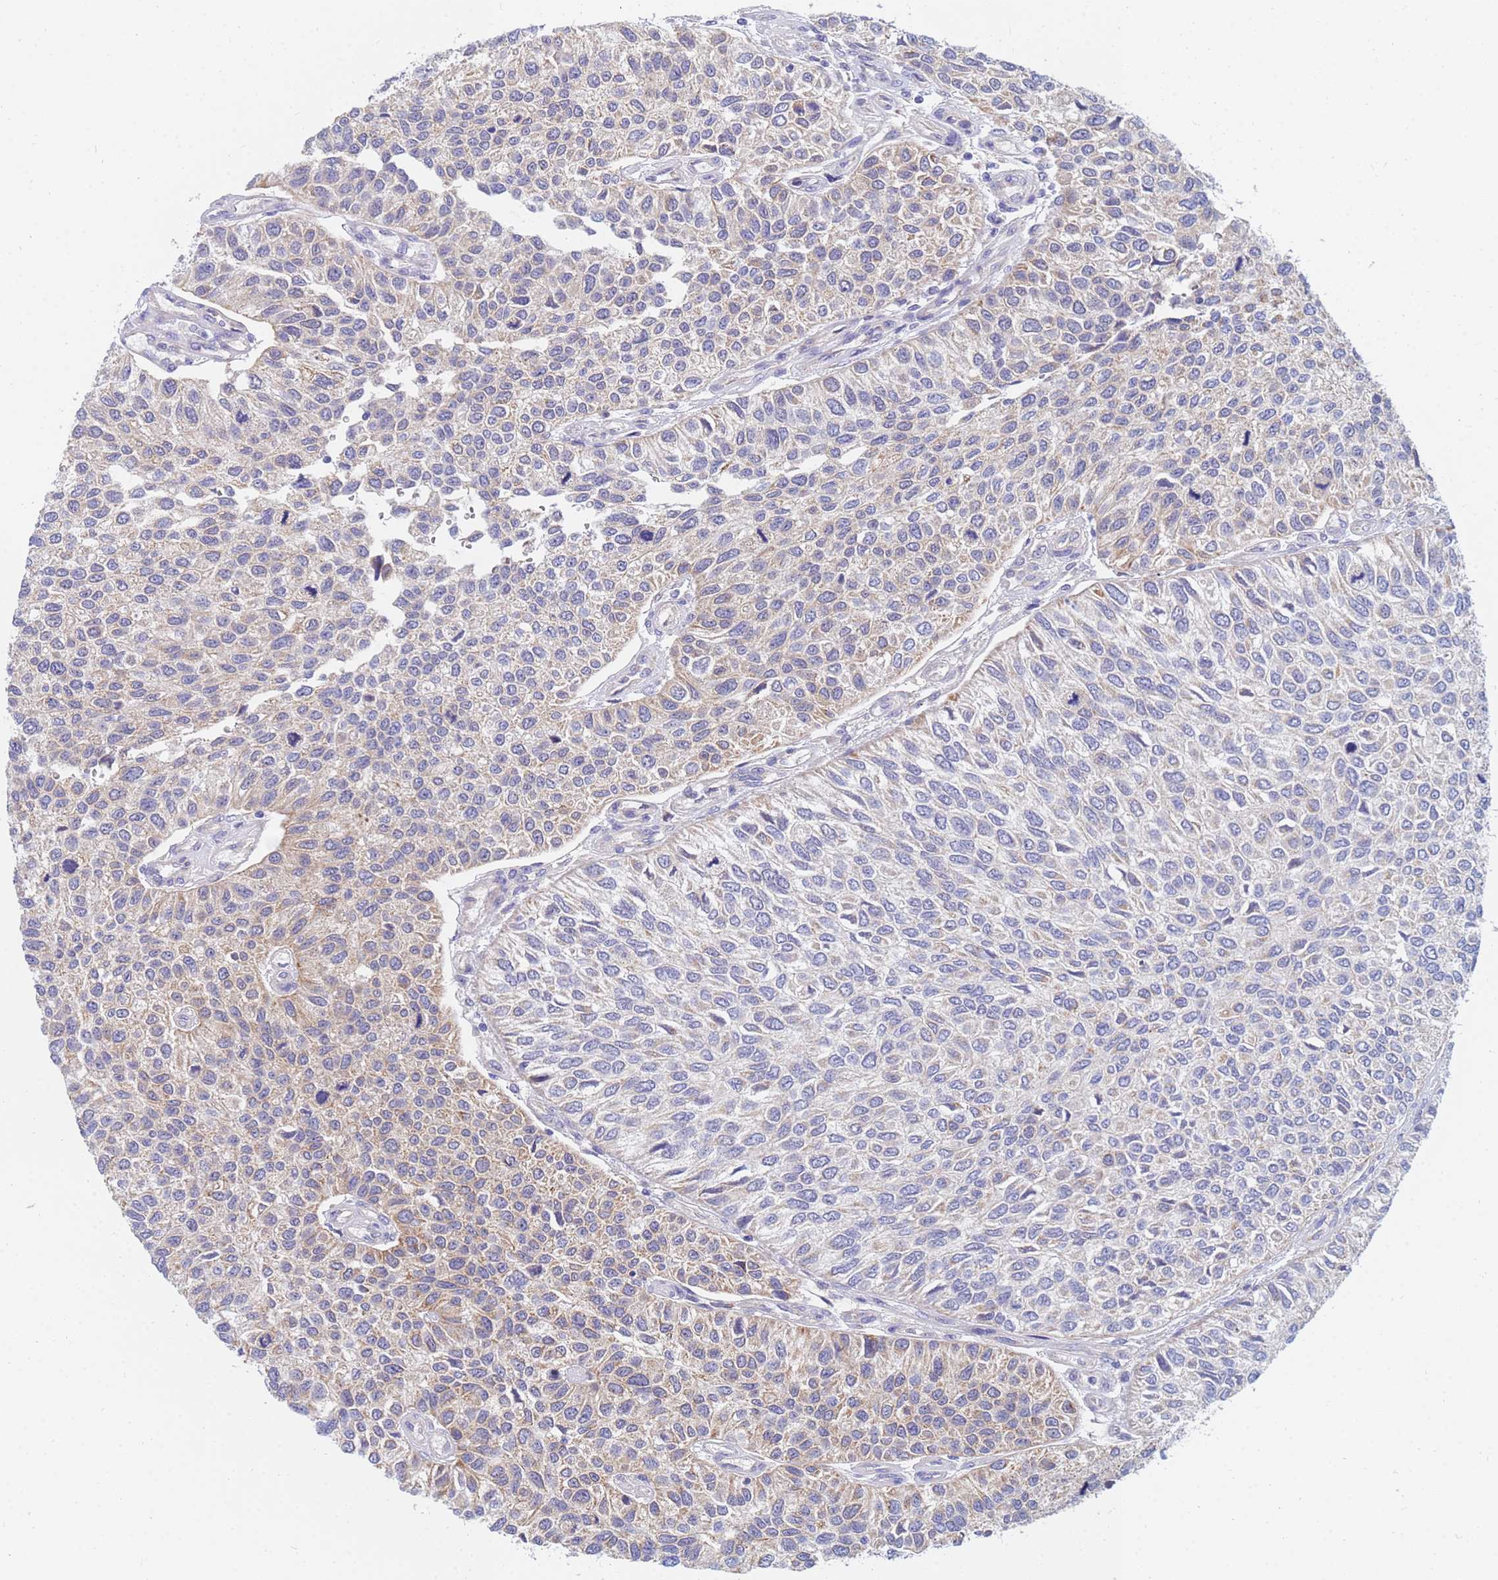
{"staining": {"intensity": "weak", "quantity": "25%-75%", "location": "cytoplasmic/membranous"}, "tissue": "urothelial cancer", "cell_type": "Tumor cells", "image_type": "cancer", "snomed": [{"axis": "morphology", "description": "Urothelial carcinoma, NOS"}, {"axis": "topography", "description": "Urinary bladder"}], "caption": "The histopathology image shows a brown stain indicating the presence of a protein in the cytoplasmic/membranous of tumor cells in urothelial cancer. (Stains: DAB (3,3'-diaminobenzidine) in brown, nuclei in blue, Microscopy: brightfield microscopy at high magnification).", "gene": "SDR39U1", "patient": {"sex": "male", "age": 55}}